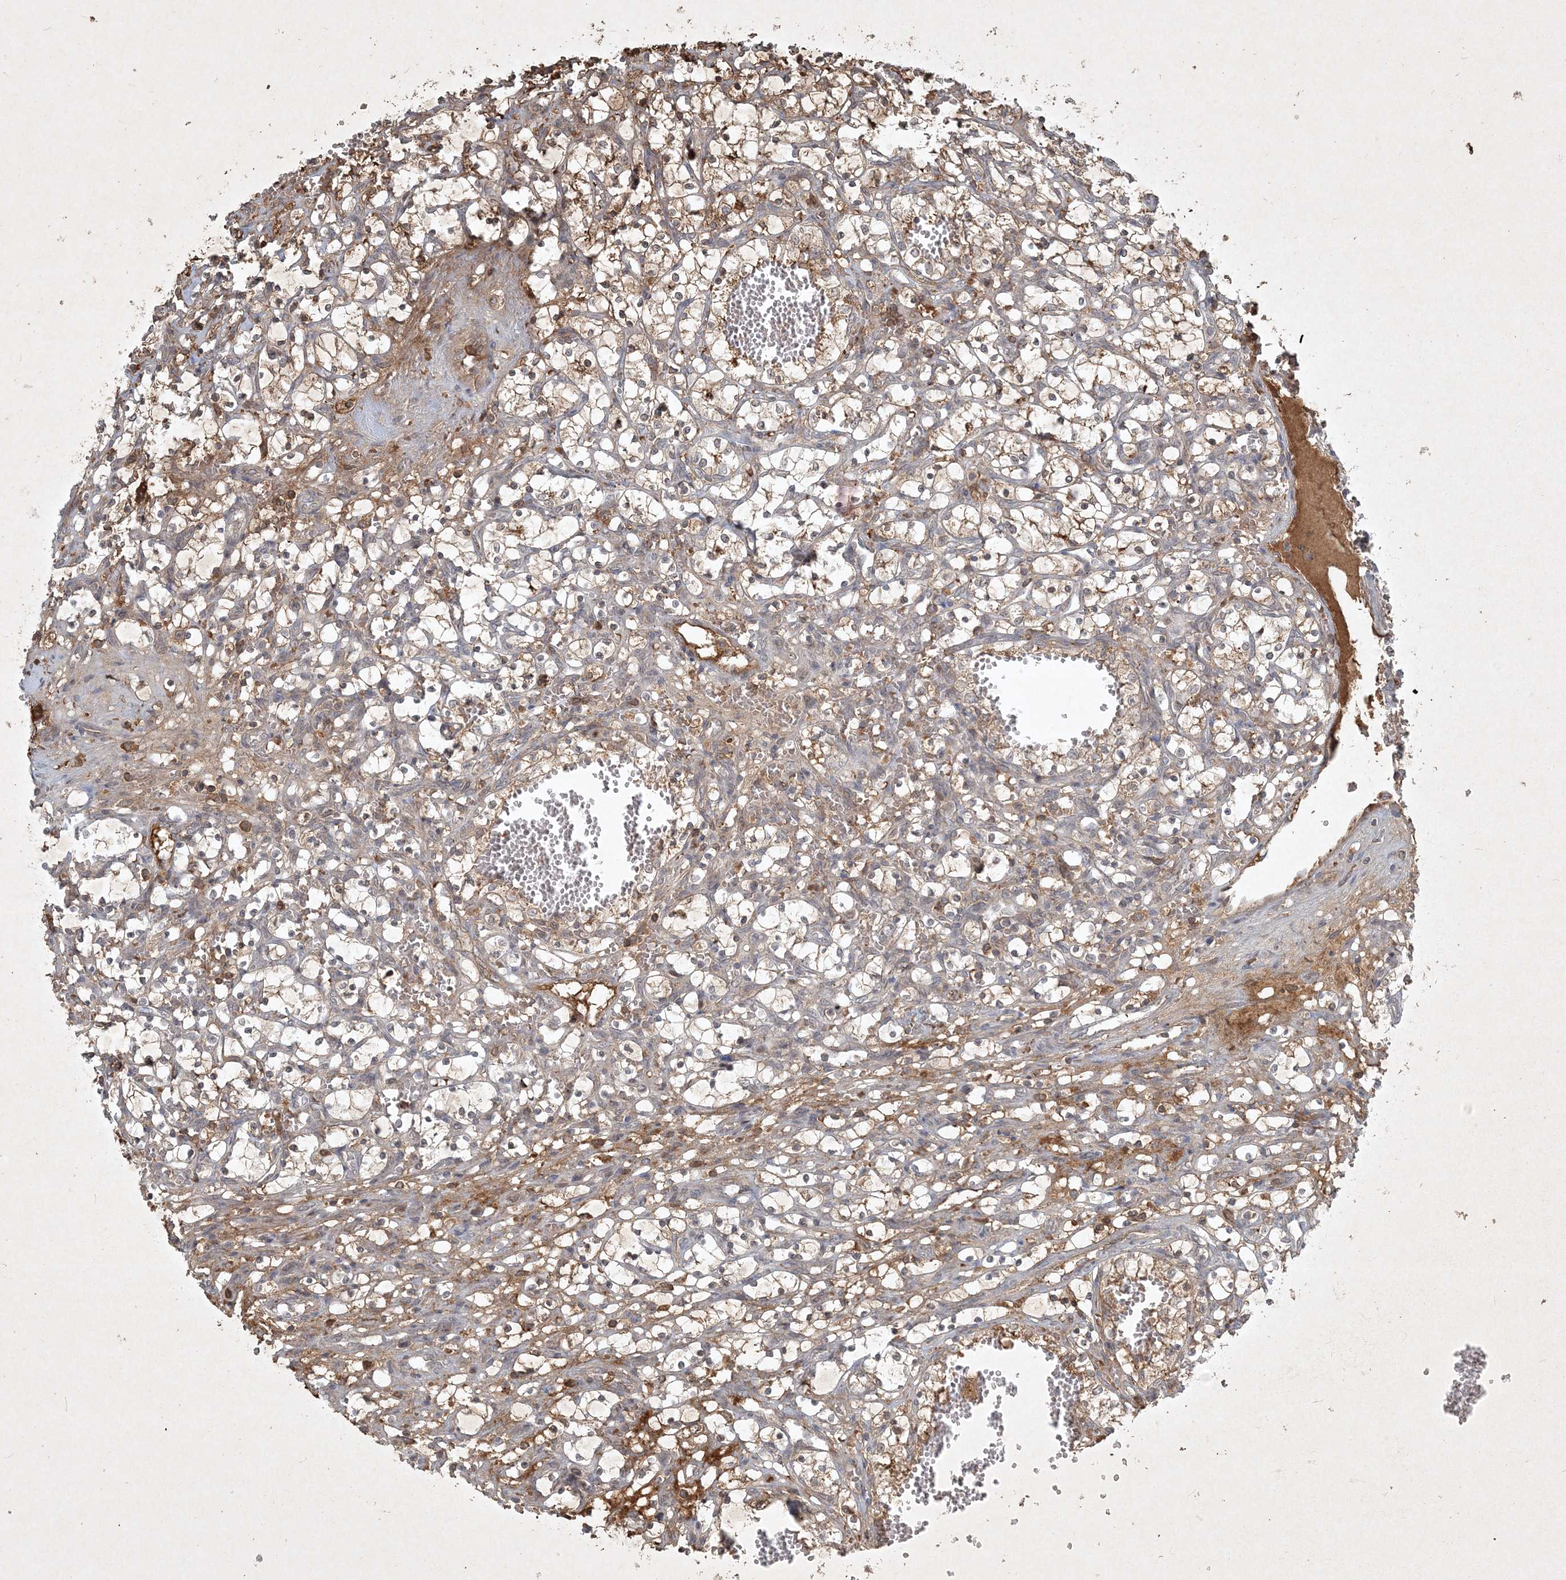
{"staining": {"intensity": "weak", "quantity": "<25%", "location": "cytoplasmic/membranous"}, "tissue": "renal cancer", "cell_type": "Tumor cells", "image_type": "cancer", "snomed": [{"axis": "morphology", "description": "Adenocarcinoma, NOS"}, {"axis": "topography", "description": "Kidney"}], "caption": "Immunohistochemistry photomicrograph of neoplastic tissue: human renal cancer (adenocarcinoma) stained with DAB (3,3'-diaminobenzidine) displays no significant protein expression in tumor cells.", "gene": "TNFAIP6", "patient": {"sex": "female", "age": 69}}